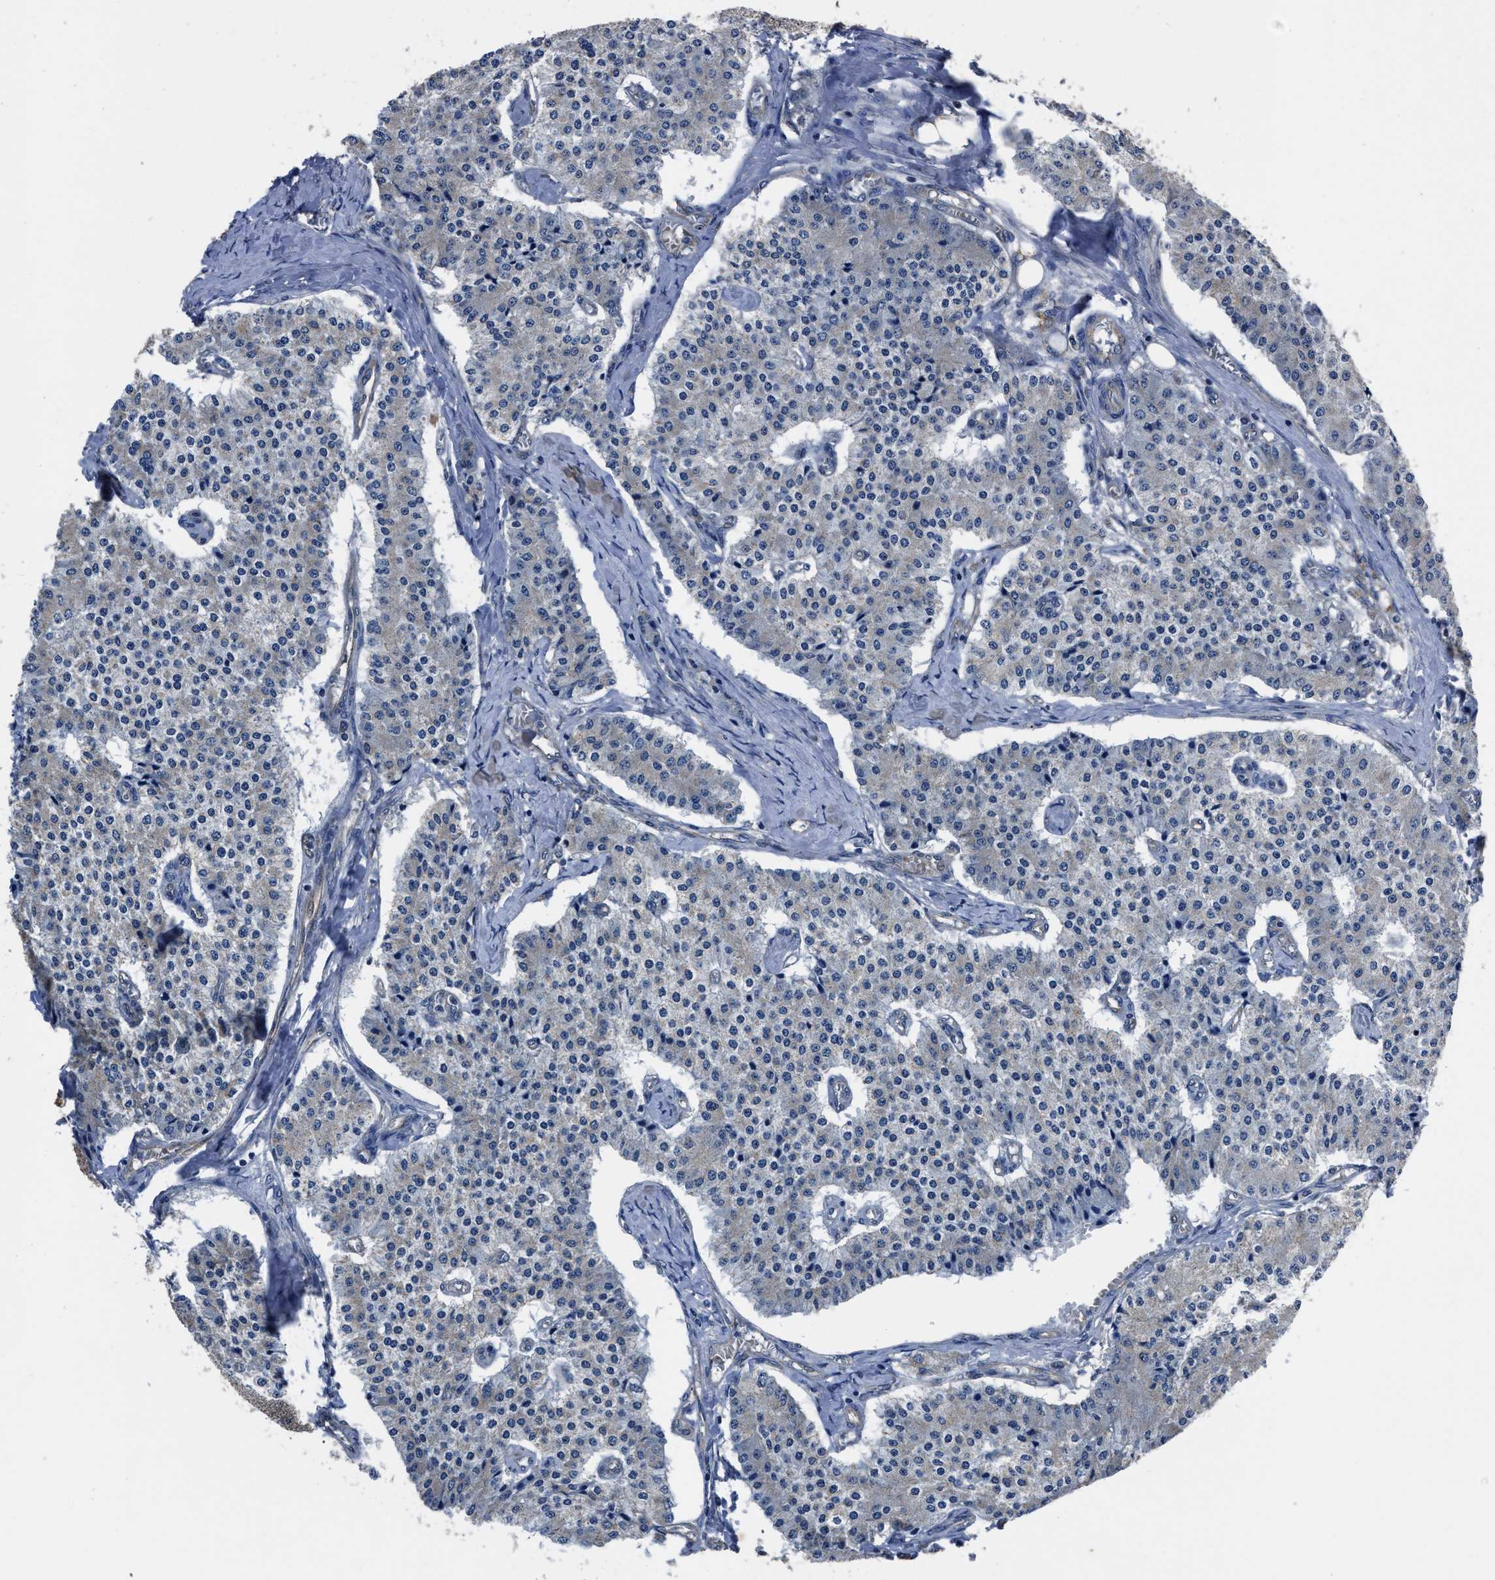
{"staining": {"intensity": "negative", "quantity": "none", "location": "none"}, "tissue": "carcinoid", "cell_type": "Tumor cells", "image_type": "cancer", "snomed": [{"axis": "morphology", "description": "Carcinoid, malignant, NOS"}, {"axis": "topography", "description": "Colon"}], "caption": "Immunohistochemistry histopathology image of carcinoid stained for a protein (brown), which exhibits no staining in tumor cells.", "gene": "ERC1", "patient": {"sex": "female", "age": 52}}